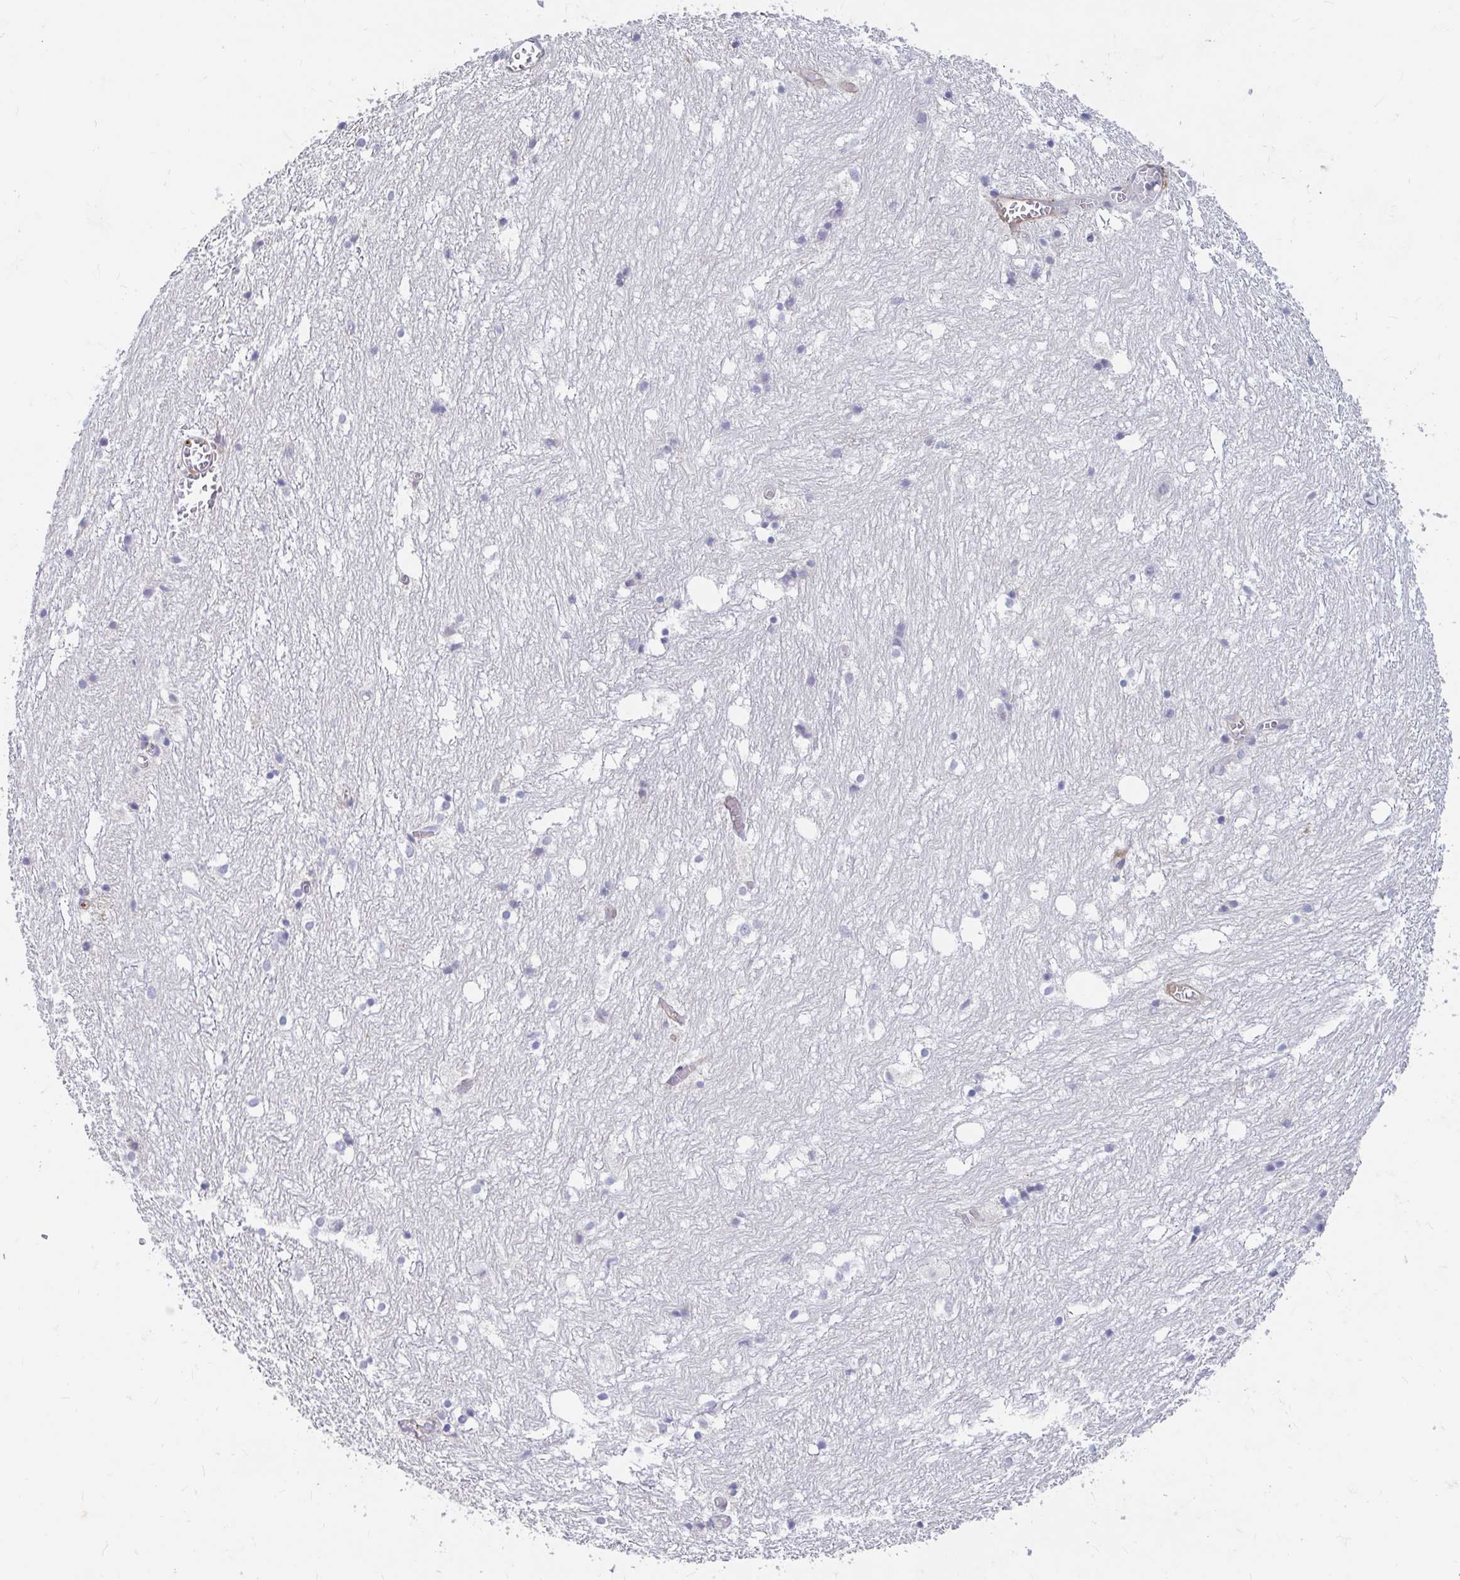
{"staining": {"intensity": "negative", "quantity": "none", "location": "none"}, "tissue": "hippocampus", "cell_type": "Glial cells", "image_type": "normal", "snomed": [{"axis": "morphology", "description": "Normal tissue, NOS"}, {"axis": "topography", "description": "Hippocampus"}], "caption": "Immunohistochemistry (IHC) photomicrograph of unremarkable hippocampus: hippocampus stained with DAB (3,3'-diaminobenzidine) exhibits no significant protein staining in glial cells.", "gene": "ADH1A", "patient": {"sex": "female", "age": 52}}